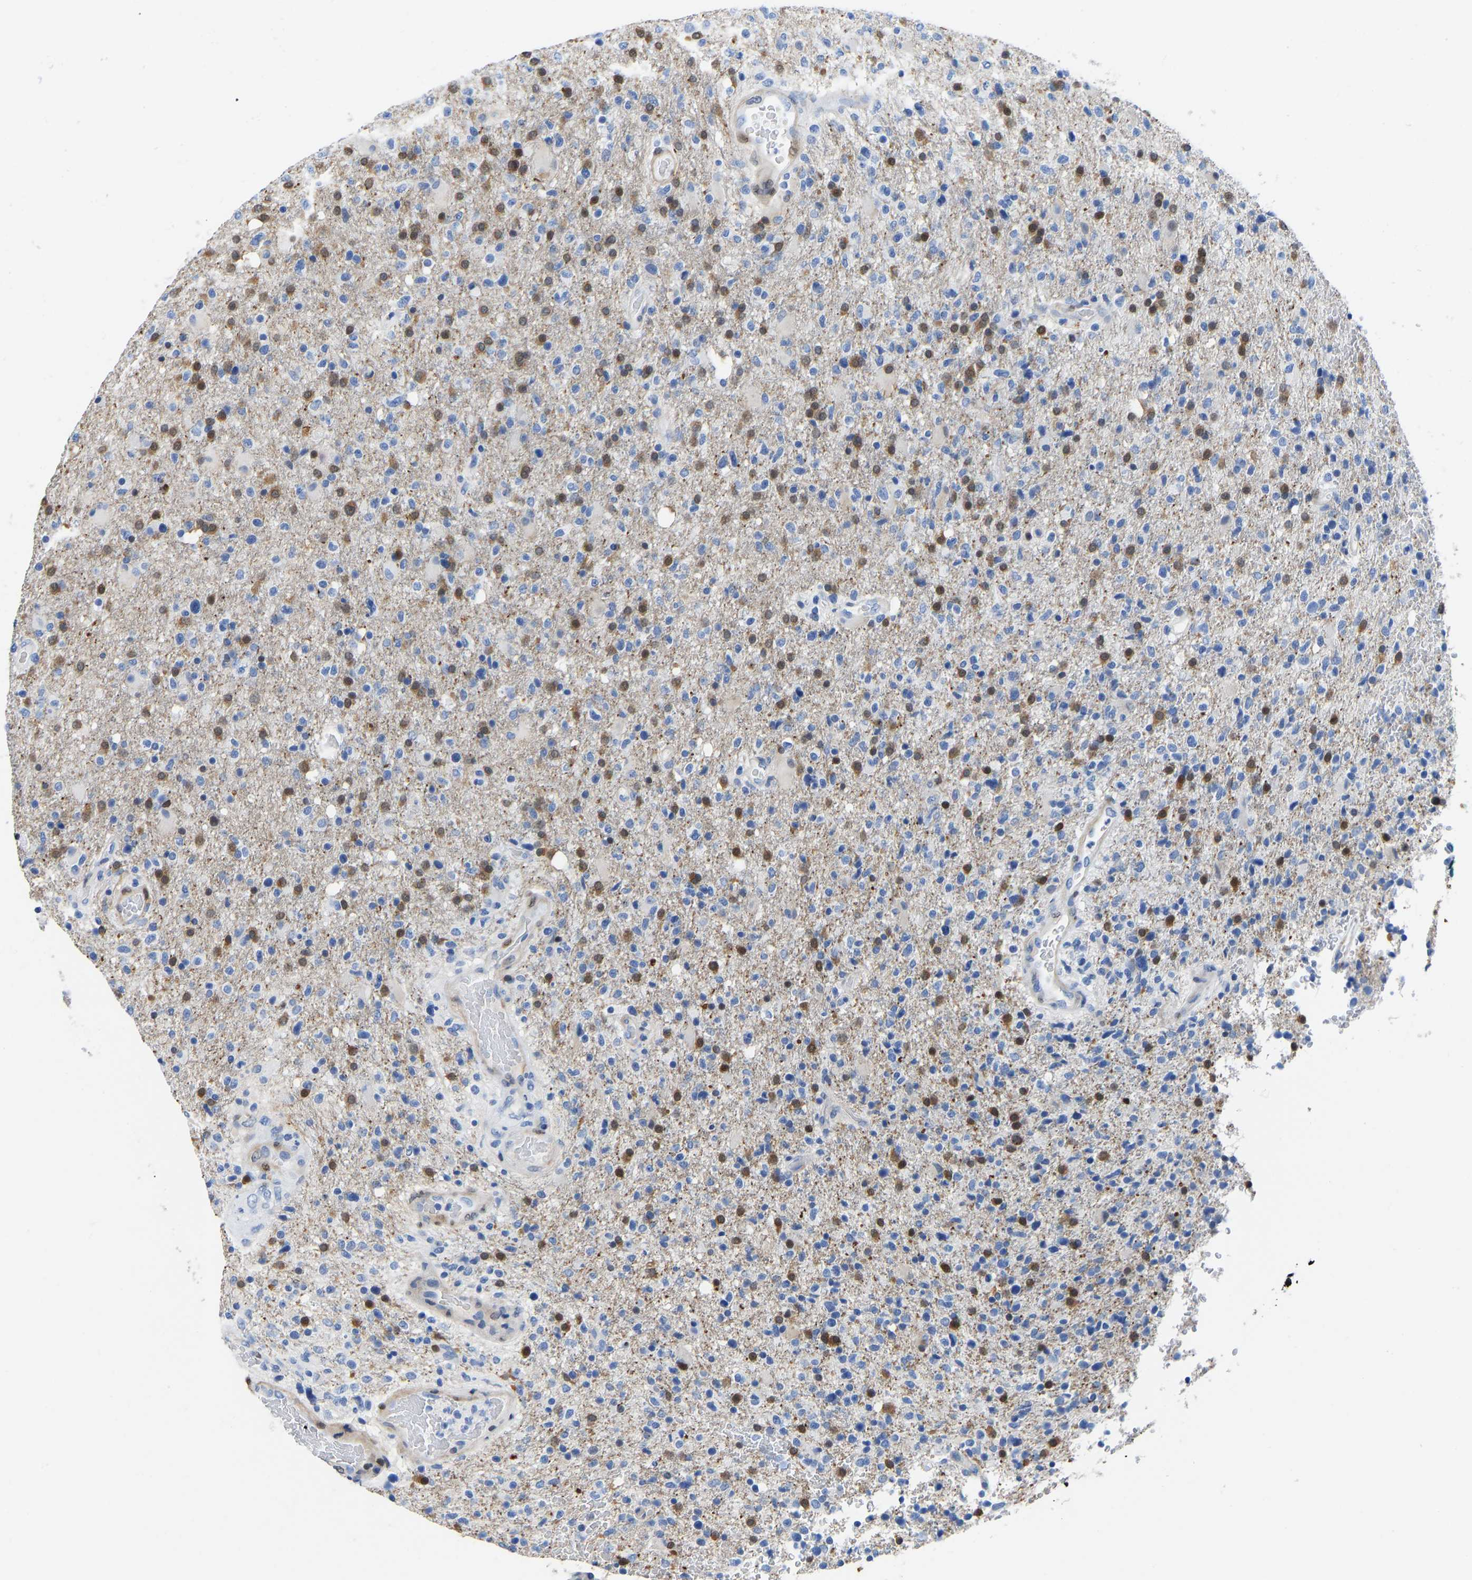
{"staining": {"intensity": "moderate", "quantity": "25%-75%", "location": "cytoplasmic/membranous,nuclear"}, "tissue": "glioma", "cell_type": "Tumor cells", "image_type": "cancer", "snomed": [{"axis": "morphology", "description": "Glioma, malignant, High grade"}, {"axis": "topography", "description": "Brain"}], "caption": "Tumor cells exhibit medium levels of moderate cytoplasmic/membranous and nuclear expression in approximately 25%-75% of cells in human malignant glioma (high-grade). Nuclei are stained in blue.", "gene": "NKAIN3", "patient": {"sex": "male", "age": 72}}